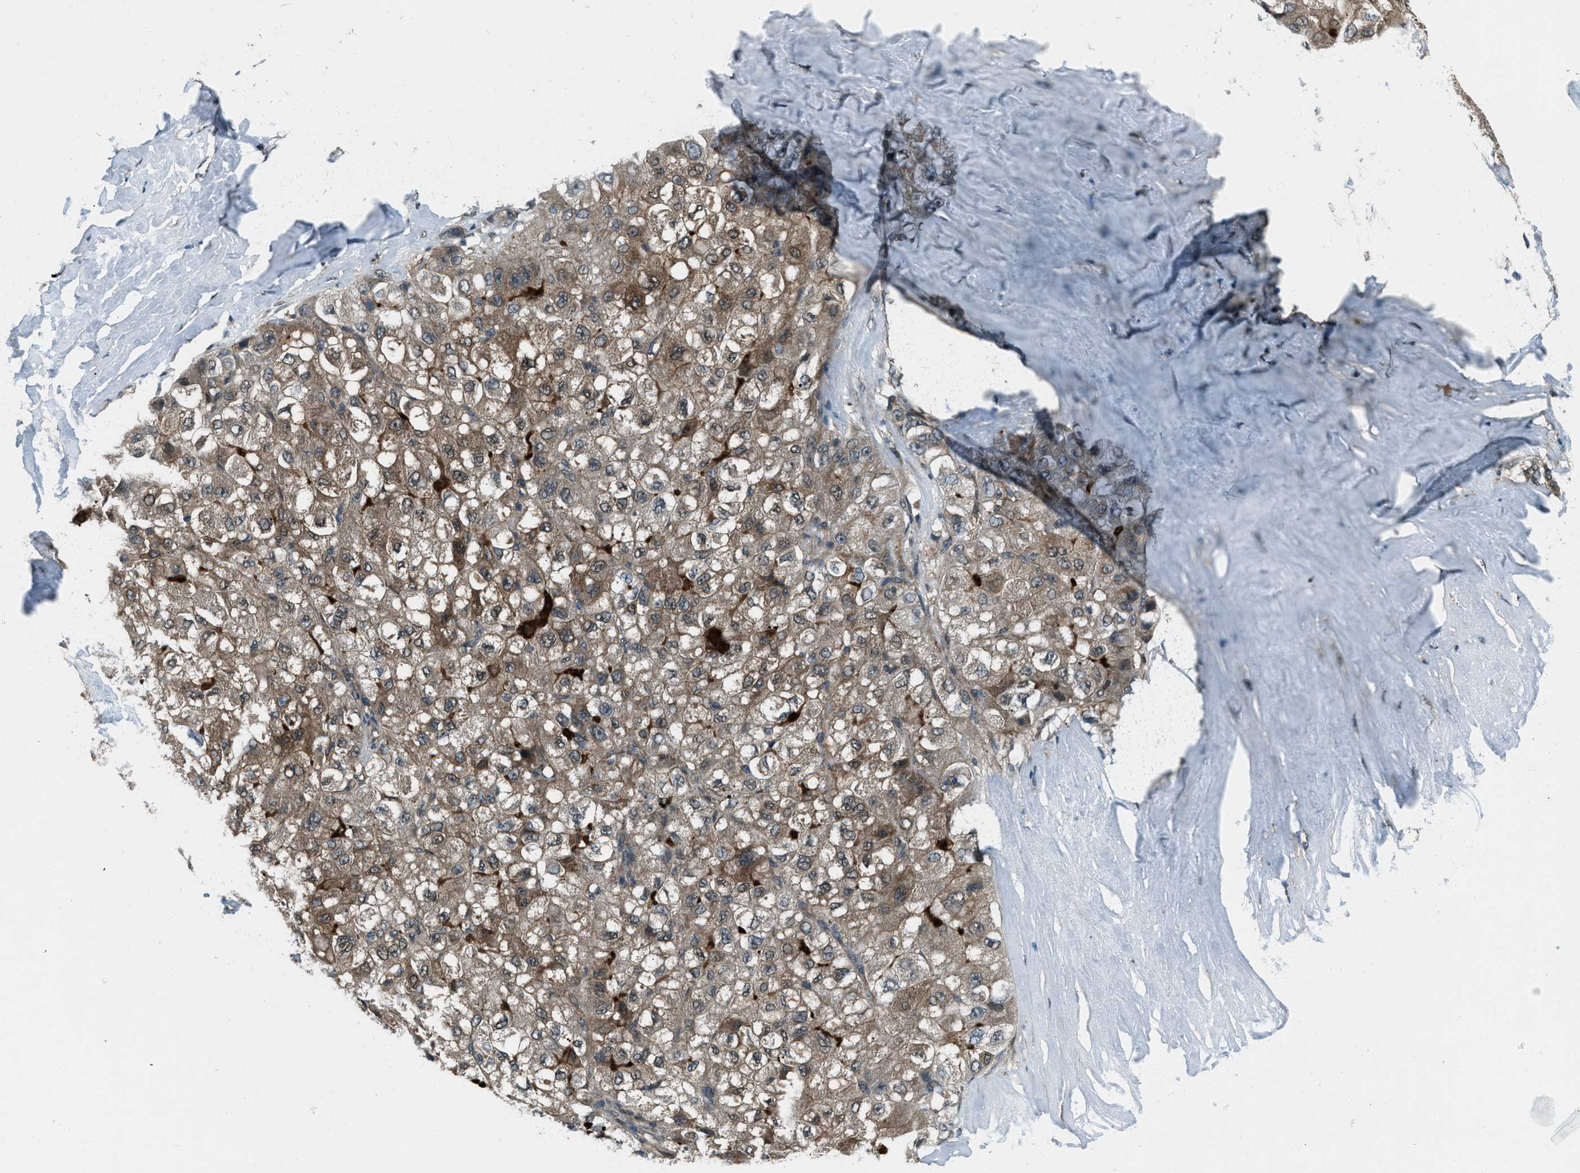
{"staining": {"intensity": "moderate", "quantity": ">75%", "location": "cytoplasmic/membranous"}, "tissue": "liver cancer", "cell_type": "Tumor cells", "image_type": "cancer", "snomed": [{"axis": "morphology", "description": "Carcinoma, Hepatocellular, NOS"}, {"axis": "topography", "description": "Liver"}], "caption": "This image displays IHC staining of human liver cancer, with medium moderate cytoplasmic/membranous staining in about >75% of tumor cells.", "gene": "SVIL", "patient": {"sex": "male", "age": 80}}